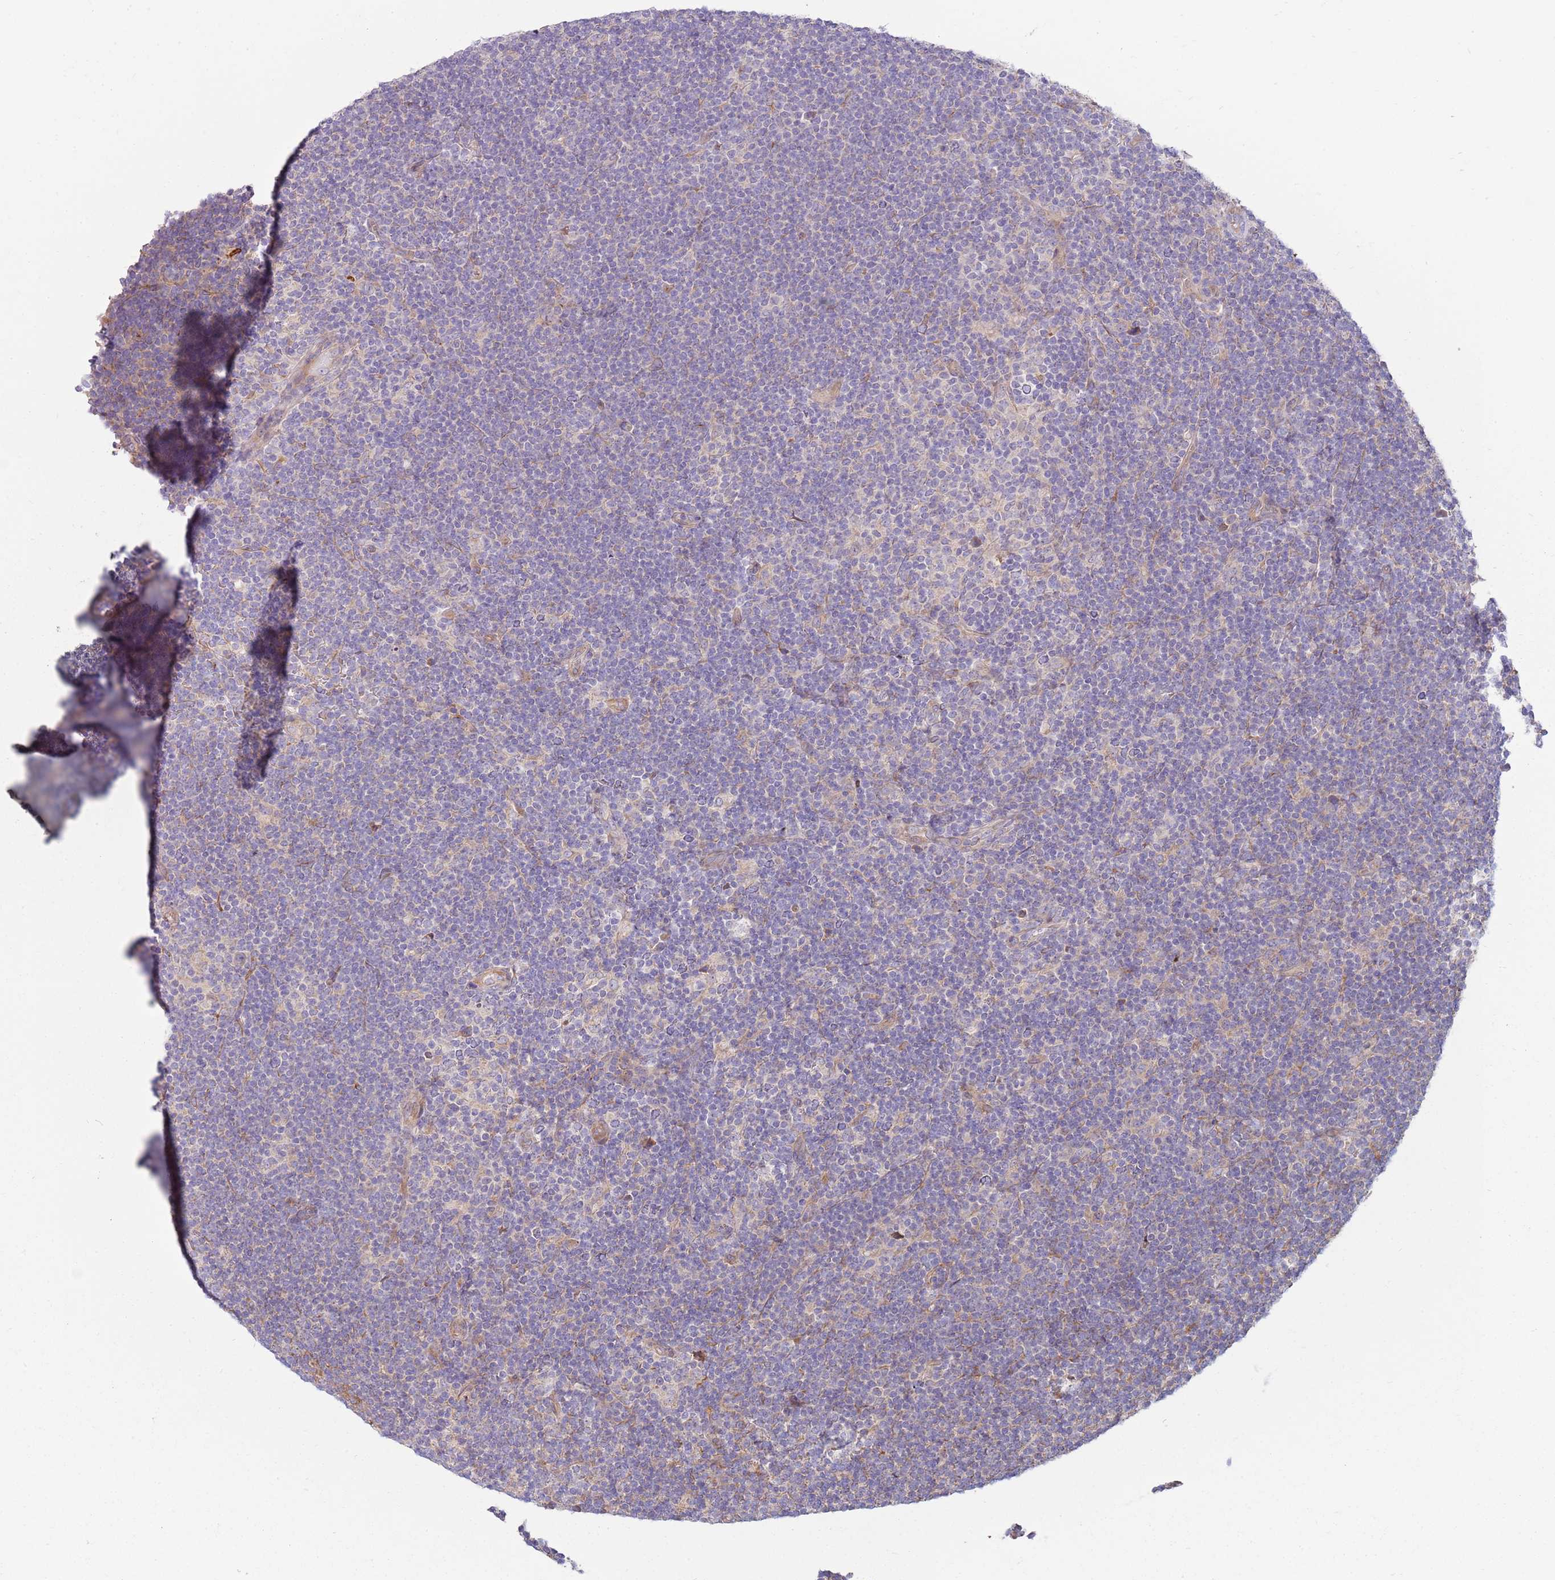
{"staining": {"intensity": "negative", "quantity": "none", "location": "none"}, "tissue": "lymphoma", "cell_type": "Tumor cells", "image_type": "cancer", "snomed": [{"axis": "morphology", "description": "Hodgkin's disease, NOS"}, {"axis": "topography", "description": "Lymph node"}], "caption": "Micrograph shows no significant protein positivity in tumor cells of Hodgkin's disease. Brightfield microscopy of immunohistochemistry stained with DAB (brown) and hematoxylin (blue), captured at high magnification.", "gene": "EMC1", "patient": {"sex": "female", "age": 57}}